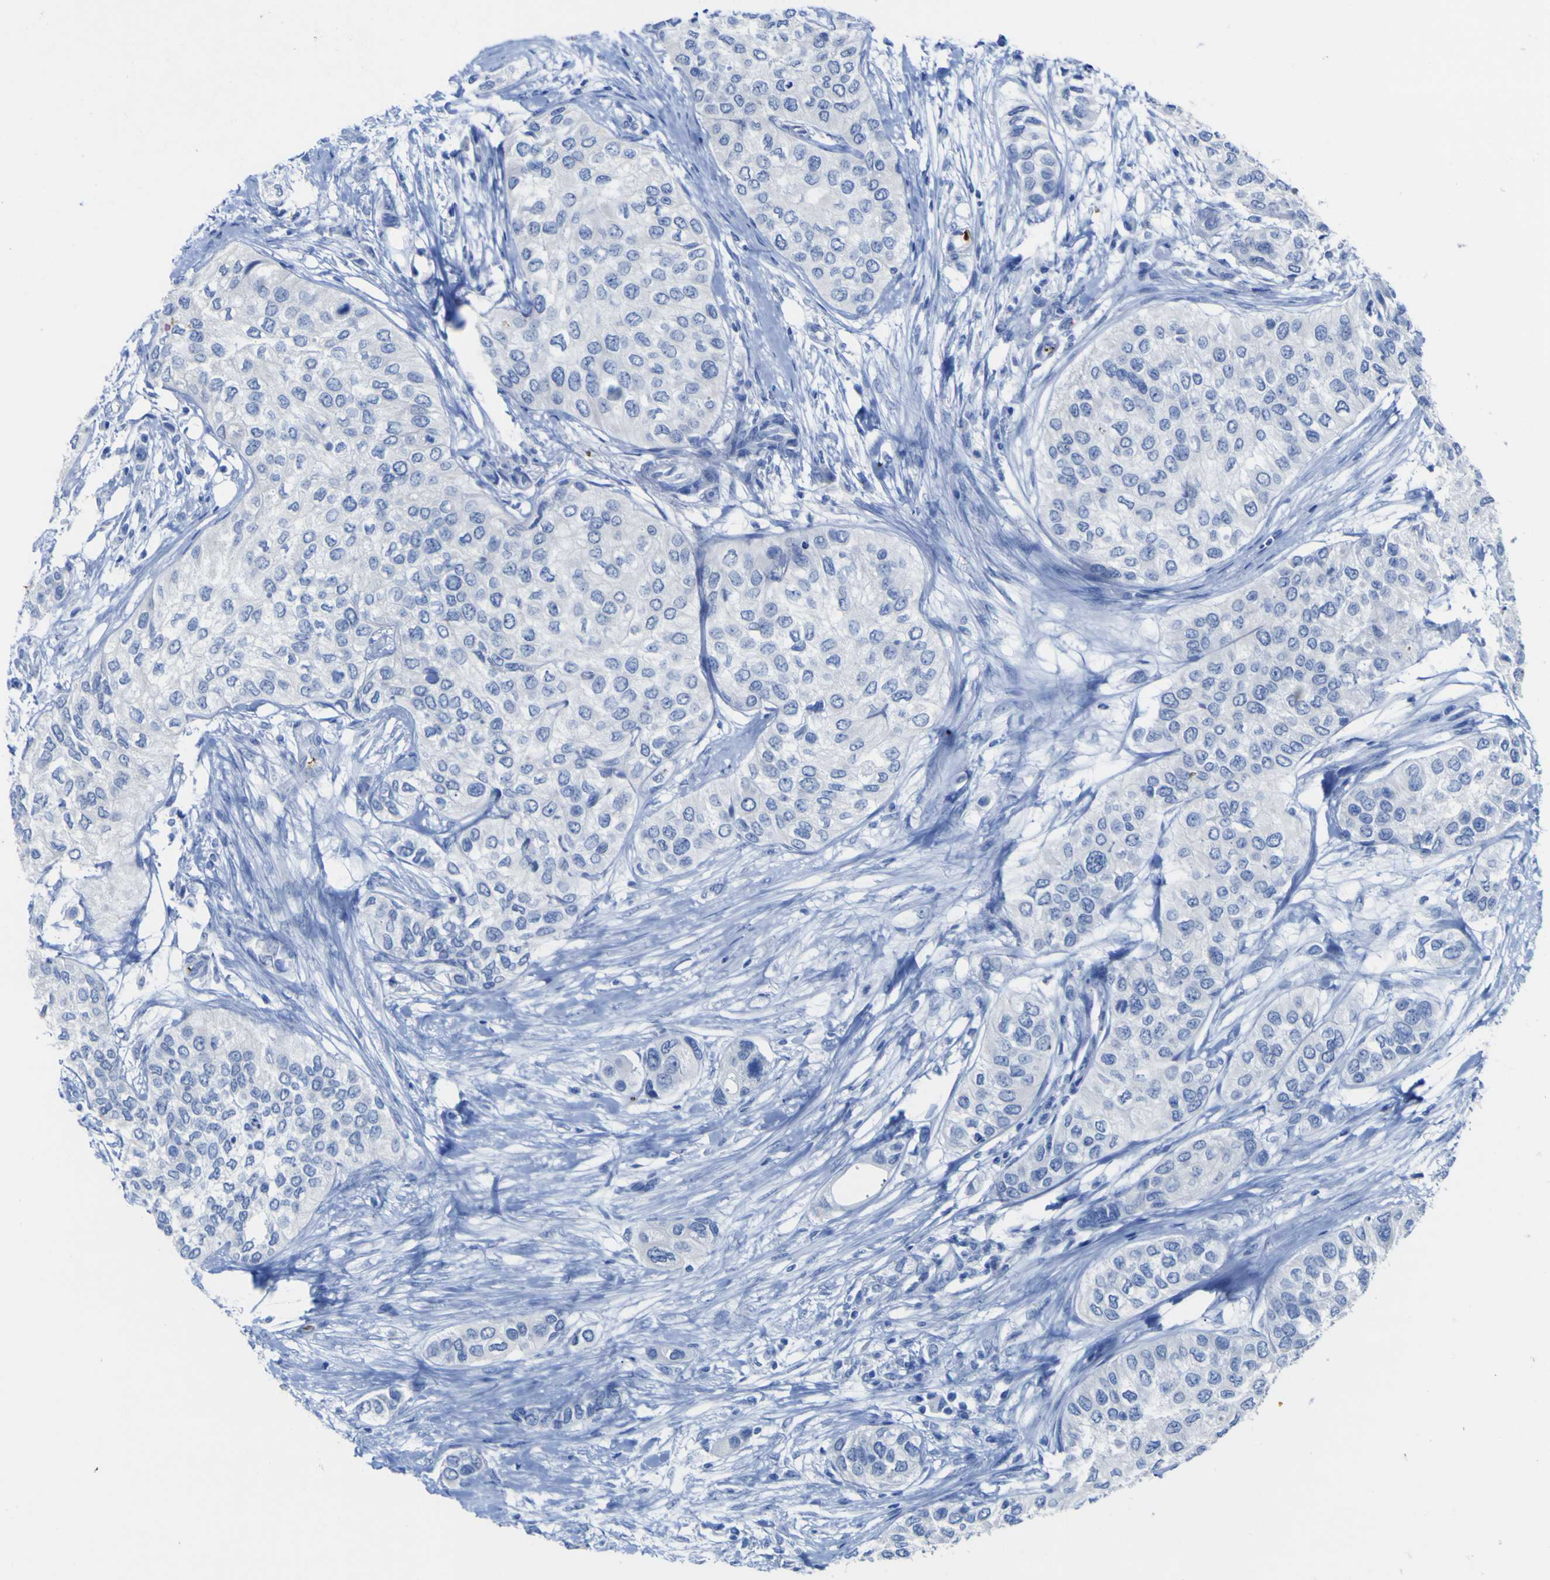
{"staining": {"intensity": "negative", "quantity": "none", "location": "none"}, "tissue": "urothelial cancer", "cell_type": "Tumor cells", "image_type": "cancer", "snomed": [{"axis": "morphology", "description": "Urothelial carcinoma, High grade"}, {"axis": "topography", "description": "Urinary bladder"}], "caption": "Photomicrograph shows no protein expression in tumor cells of urothelial carcinoma (high-grade) tissue.", "gene": "GCM1", "patient": {"sex": "female", "age": 56}}